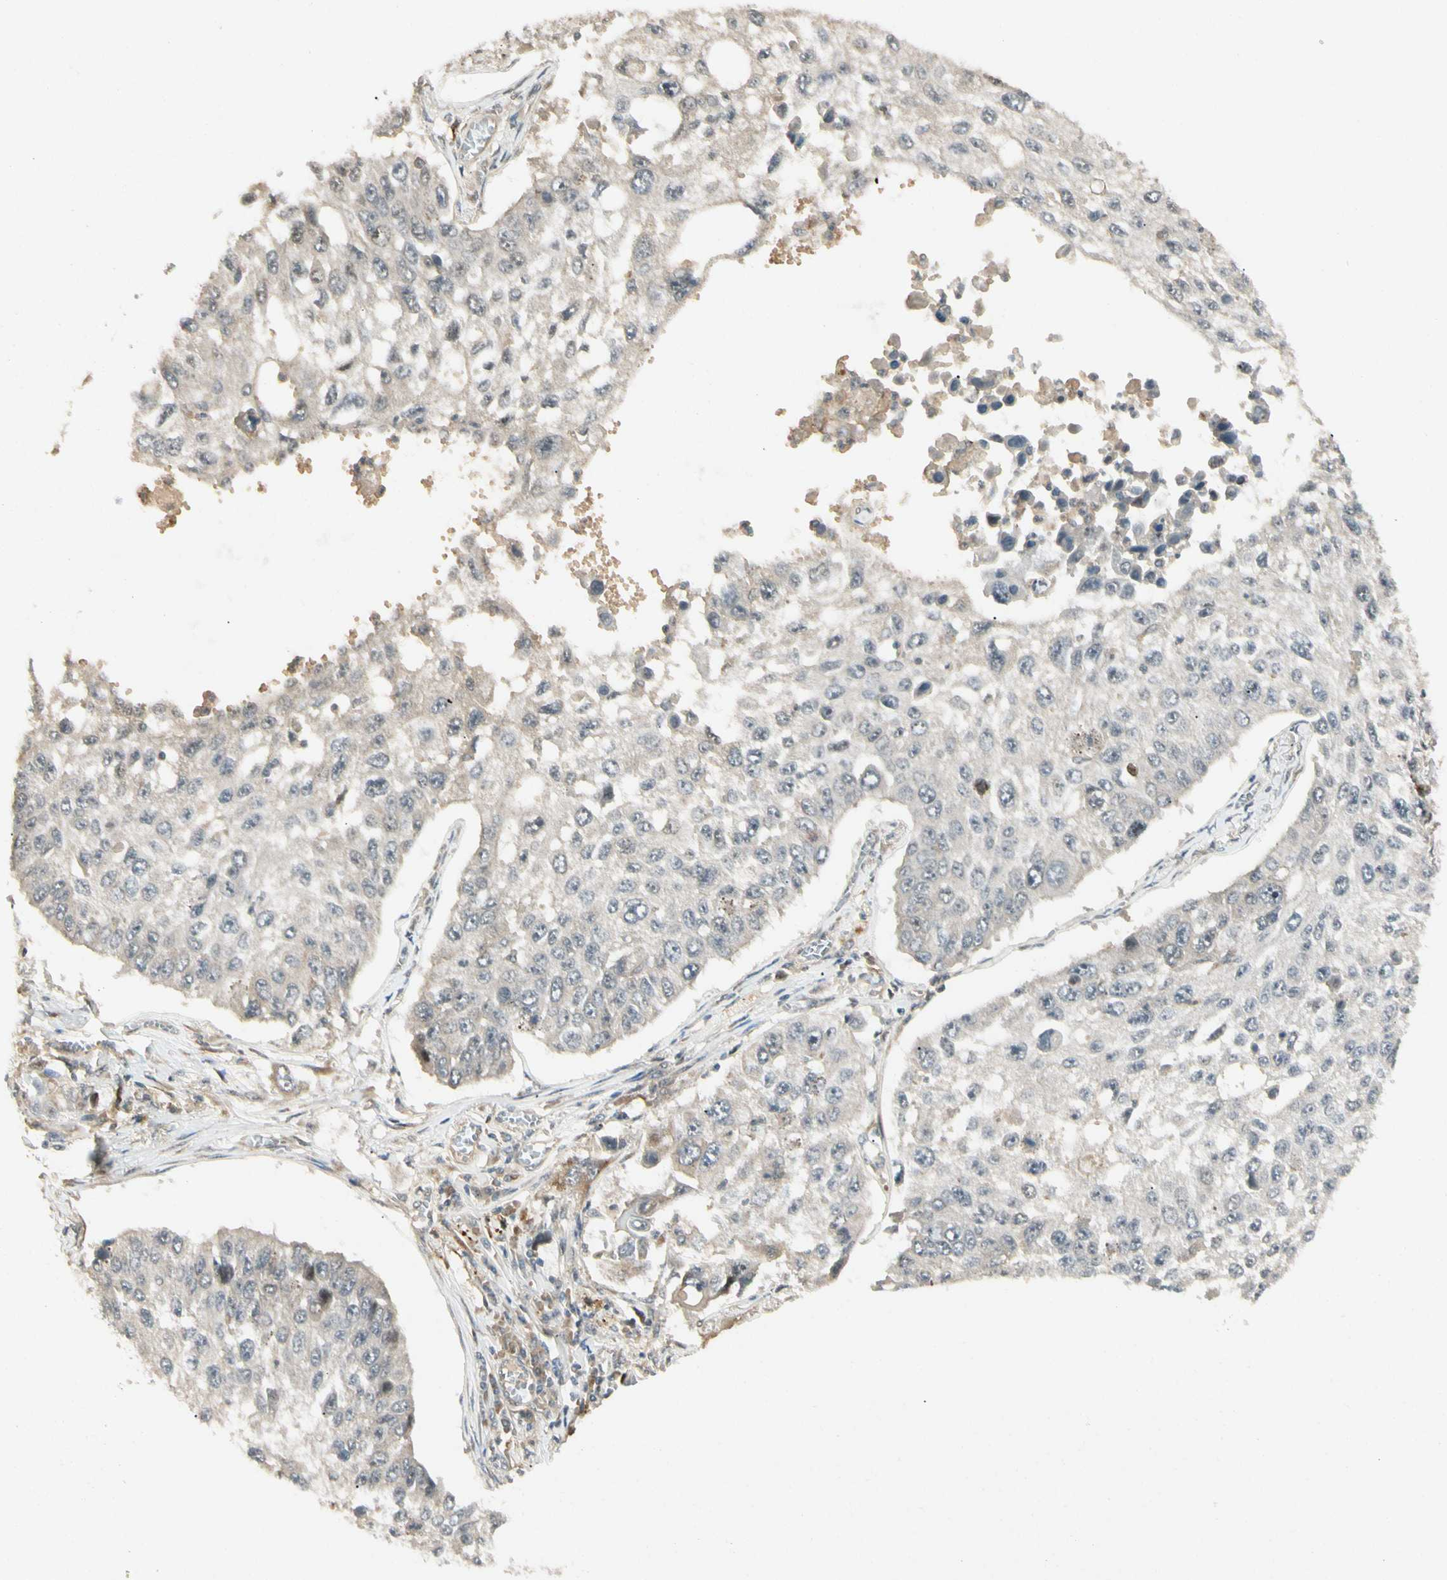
{"staining": {"intensity": "negative", "quantity": "none", "location": "none"}, "tissue": "lung cancer", "cell_type": "Tumor cells", "image_type": "cancer", "snomed": [{"axis": "morphology", "description": "Squamous cell carcinoma, NOS"}, {"axis": "topography", "description": "Lung"}], "caption": "Micrograph shows no protein positivity in tumor cells of squamous cell carcinoma (lung) tissue. Nuclei are stained in blue.", "gene": "FNDC3B", "patient": {"sex": "male", "age": 71}}